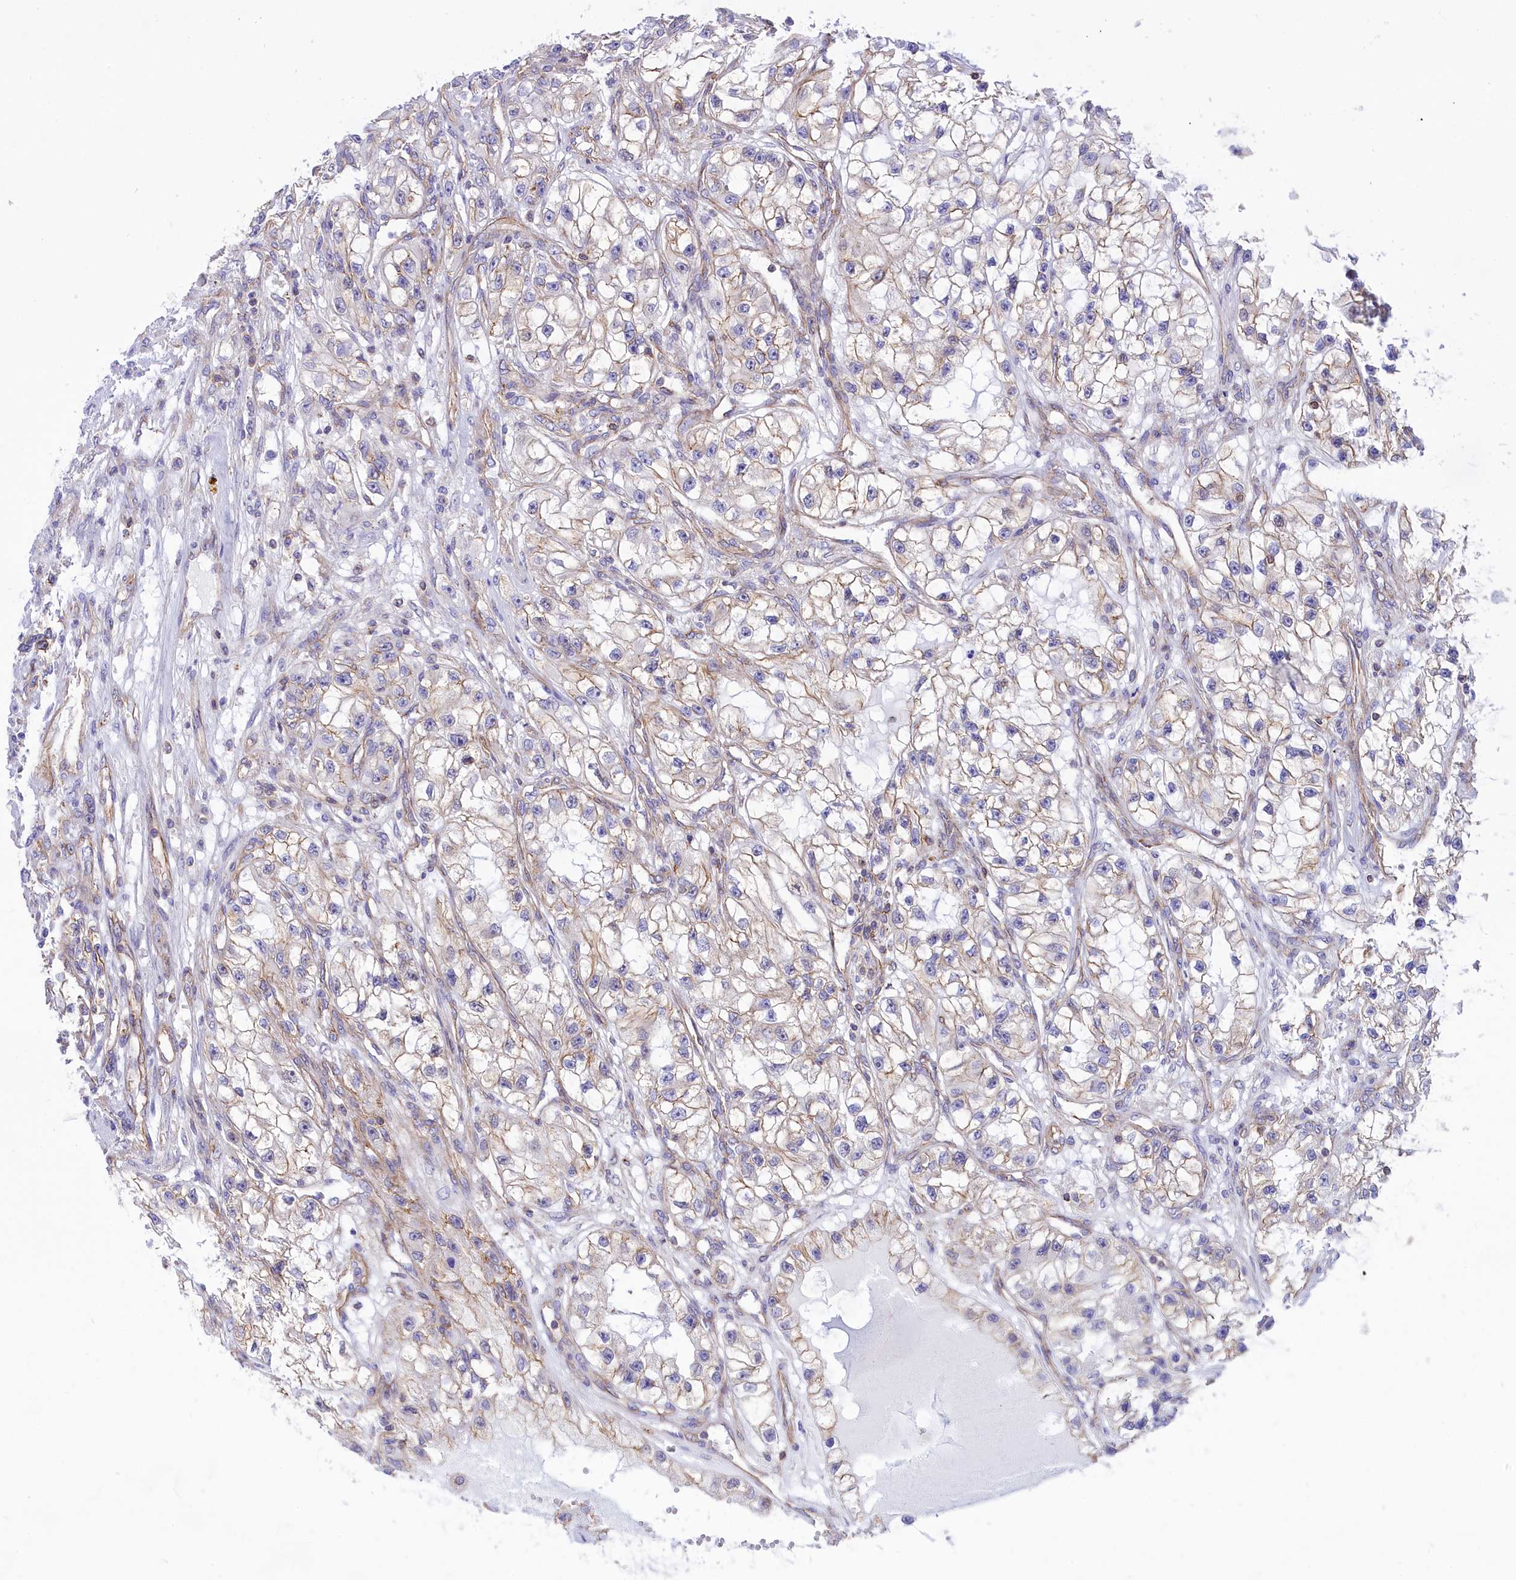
{"staining": {"intensity": "weak", "quantity": "<25%", "location": "cytoplasmic/membranous"}, "tissue": "renal cancer", "cell_type": "Tumor cells", "image_type": "cancer", "snomed": [{"axis": "morphology", "description": "Adenocarcinoma, NOS"}, {"axis": "topography", "description": "Kidney"}], "caption": "Immunohistochemical staining of adenocarcinoma (renal) displays no significant staining in tumor cells.", "gene": "SEPTIN9", "patient": {"sex": "female", "age": 57}}